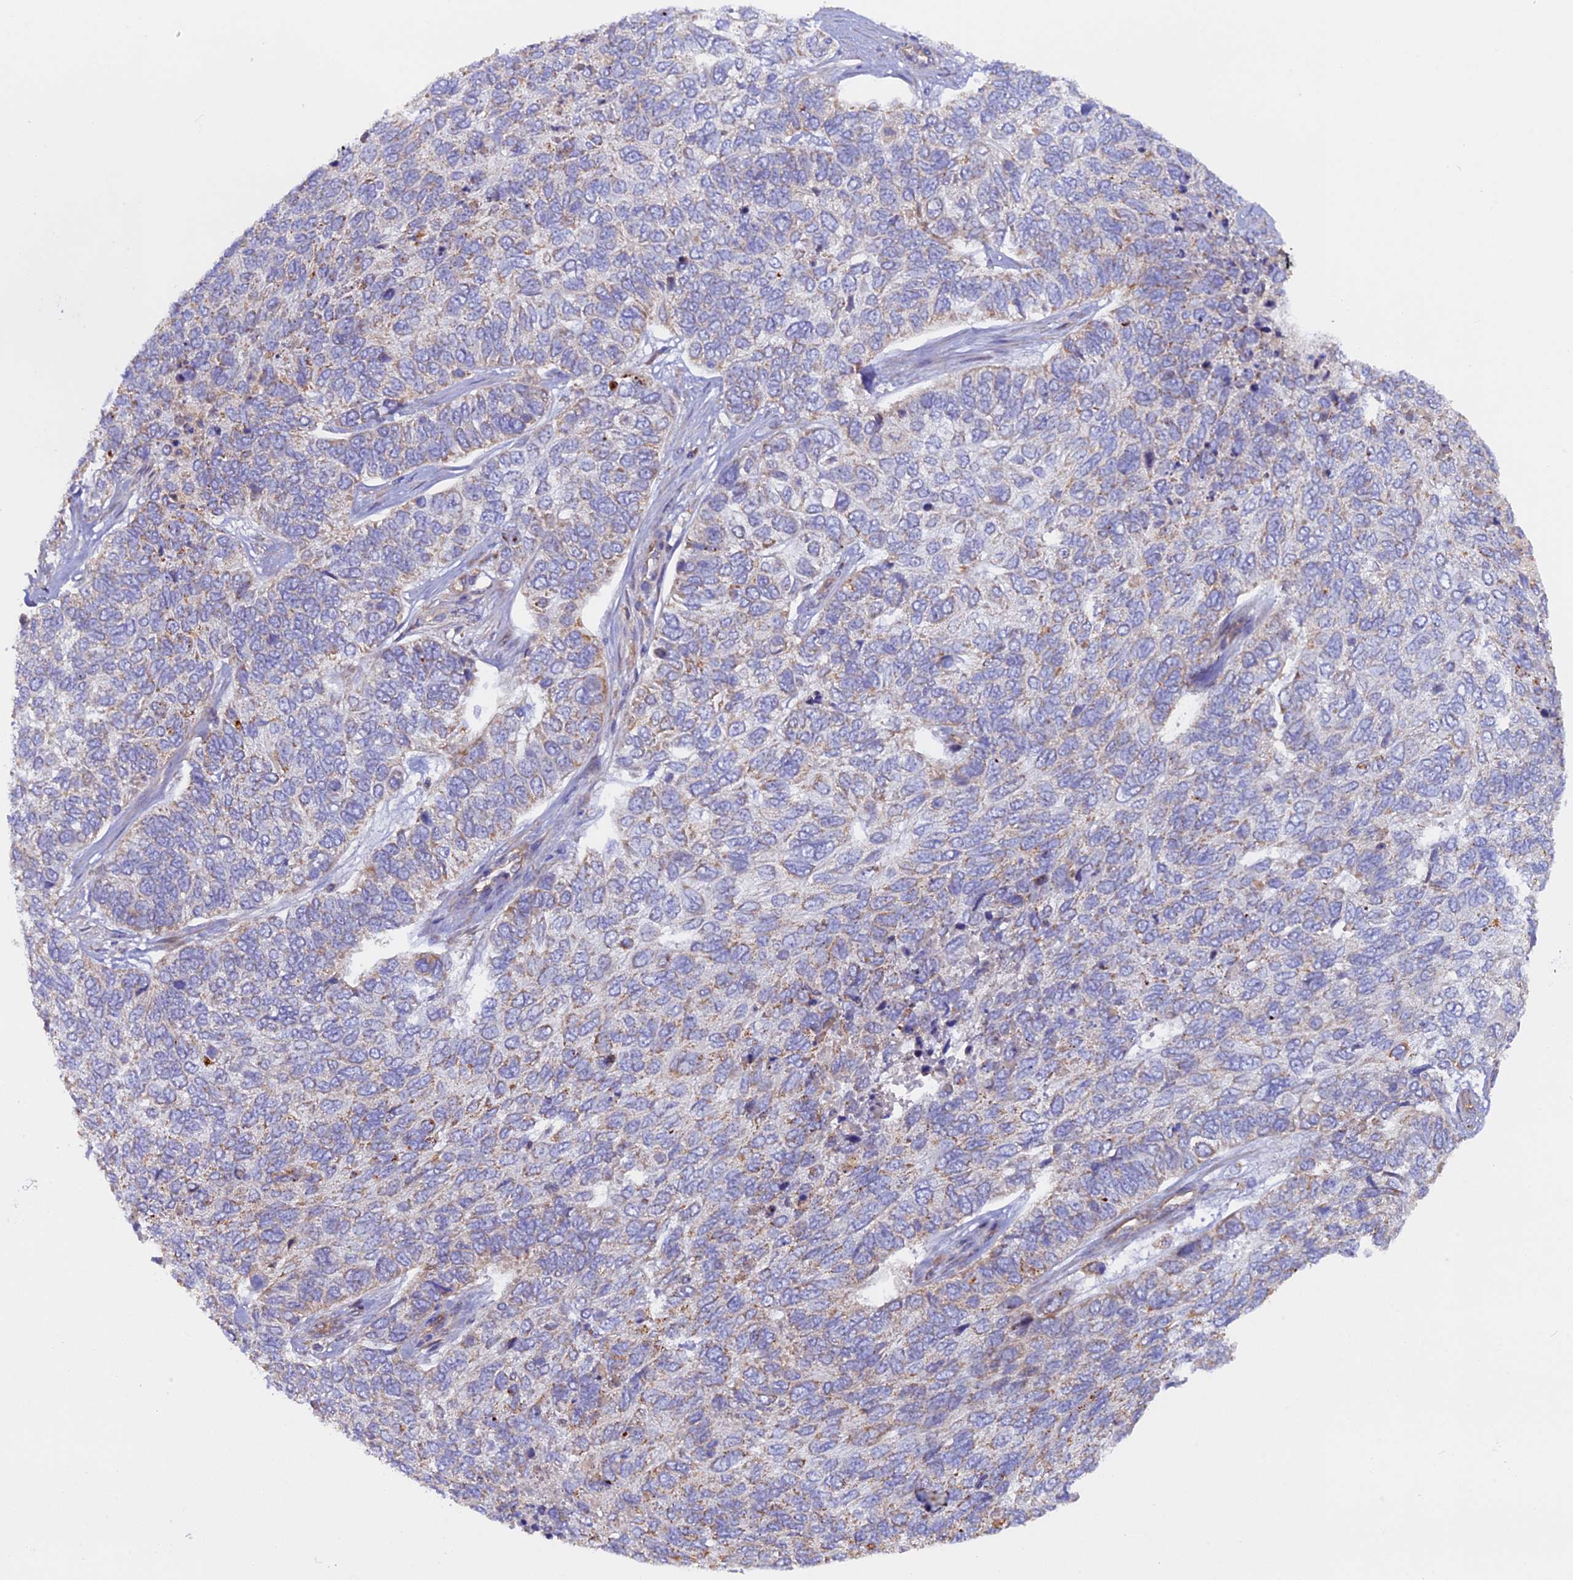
{"staining": {"intensity": "weak", "quantity": "25%-75%", "location": "cytoplasmic/membranous"}, "tissue": "skin cancer", "cell_type": "Tumor cells", "image_type": "cancer", "snomed": [{"axis": "morphology", "description": "Basal cell carcinoma"}, {"axis": "topography", "description": "Skin"}], "caption": "Immunohistochemistry (IHC) of human skin basal cell carcinoma displays low levels of weak cytoplasmic/membranous expression in about 25%-75% of tumor cells.", "gene": "DUS3L", "patient": {"sex": "female", "age": 65}}